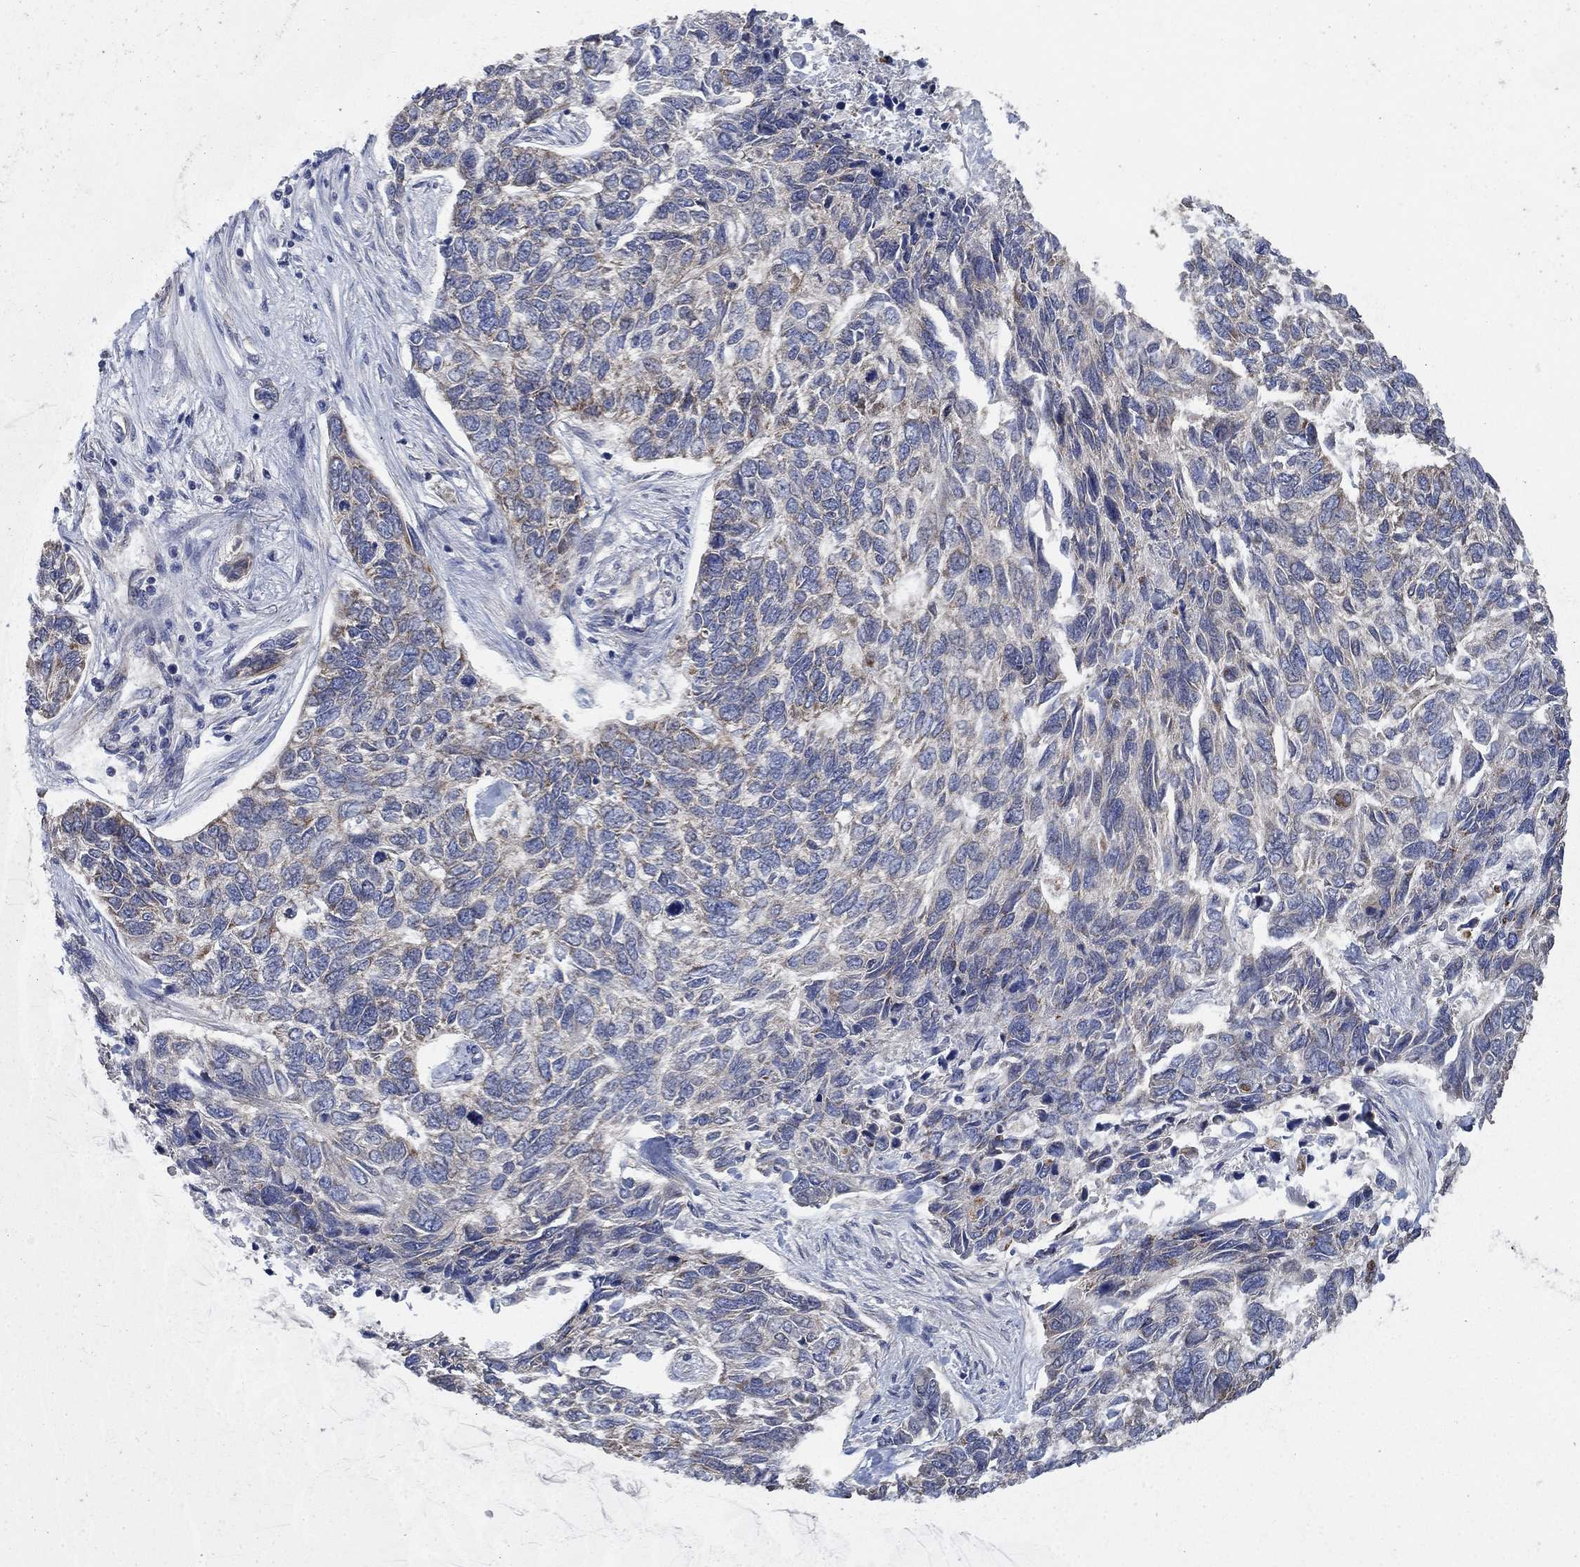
{"staining": {"intensity": "moderate", "quantity": "<25%", "location": "cytoplasmic/membranous"}, "tissue": "skin cancer", "cell_type": "Tumor cells", "image_type": "cancer", "snomed": [{"axis": "morphology", "description": "Basal cell carcinoma"}, {"axis": "topography", "description": "Skin"}], "caption": "Moderate cytoplasmic/membranous protein staining is seen in about <25% of tumor cells in skin basal cell carcinoma.", "gene": "NME7", "patient": {"sex": "female", "age": 65}}